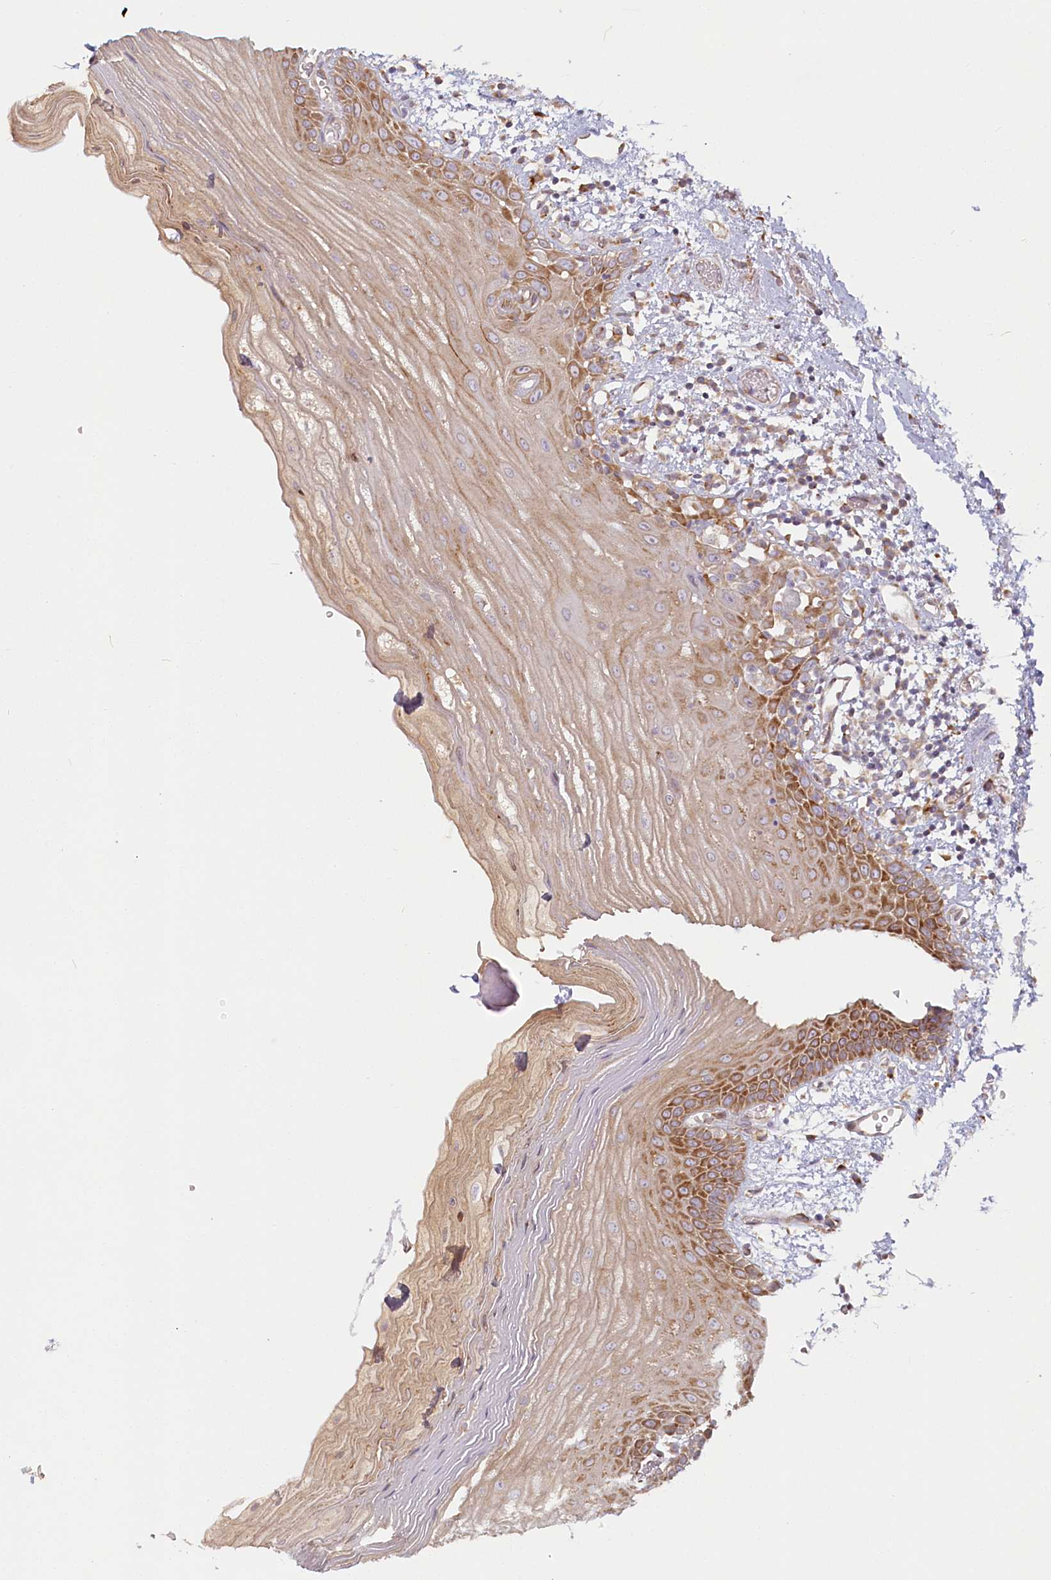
{"staining": {"intensity": "moderate", "quantity": ">75%", "location": "cytoplasmic/membranous"}, "tissue": "oral mucosa", "cell_type": "Squamous epithelial cells", "image_type": "normal", "snomed": [{"axis": "morphology", "description": "Normal tissue, NOS"}, {"axis": "topography", "description": "Oral tissue"}], "caption": "Human oral mucosa stained with a brown dye displays moderate cytoplasmic/membranous positive positivity in approximately >75% of squamous epithelial cells.", "gene": "HARS2", "patient": {"sex": "male", "age": 52}}